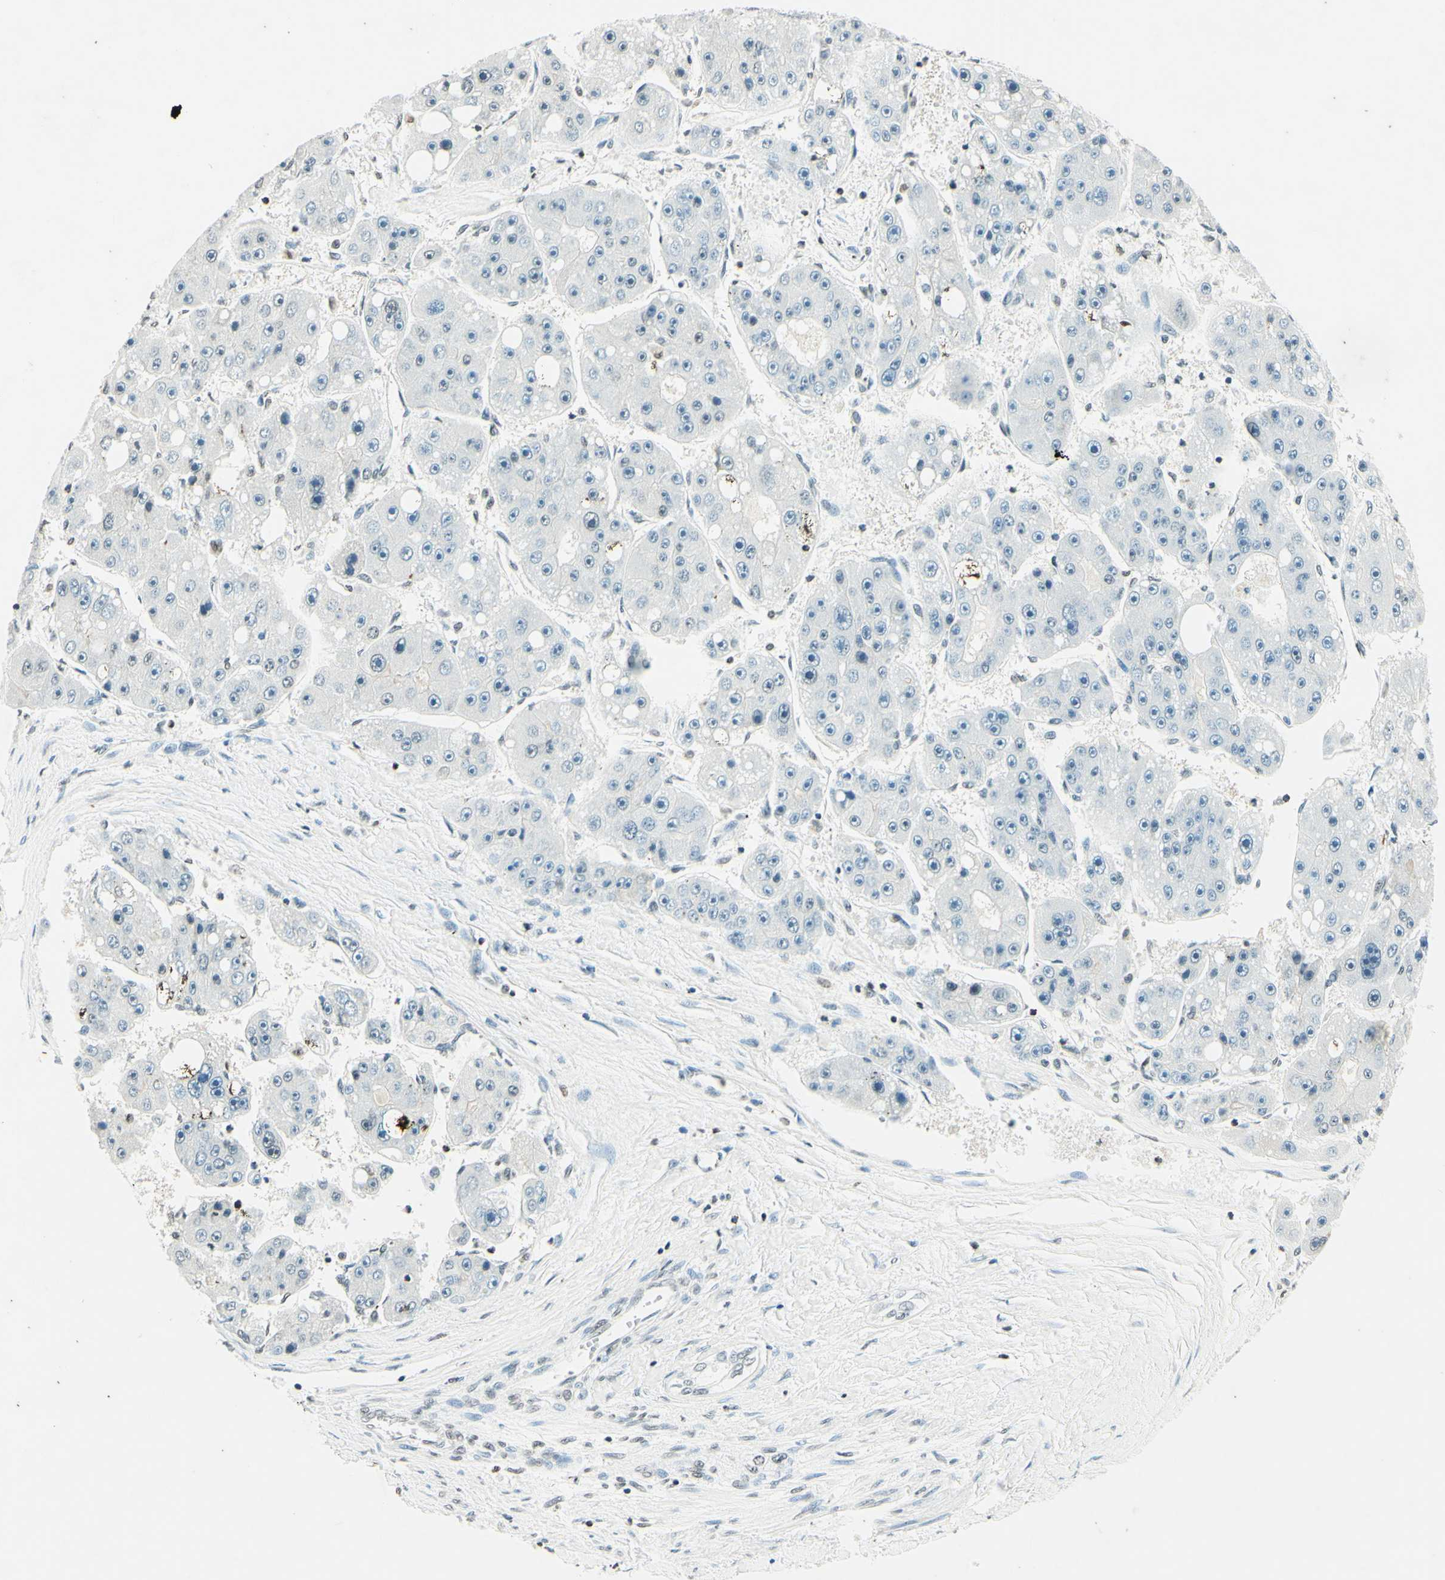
{"staining": {"intensity": "weak", "quantity": "<25%", "location": "nuclear"}, "tissue": "liver cancer", "cell_type": "Tumor cells", "image_type": "cancer", "snomed": [{"axis": "morphology", "description": "Carcinoma, Hepatocellular, NOS"}, {"axis": "topography", "description": "Liver"}], "caption": "High power microscopy image of an immunohistochemistry (IHC) micrograph of liver hepatocellular carcinoma, revealing no significant staining in tumor cells. (Immunohistochemistry (ihc), brightfield microscopy, high magnification).", "gene": "MSH2", "patient": {"sex": "female", "age": 61}}